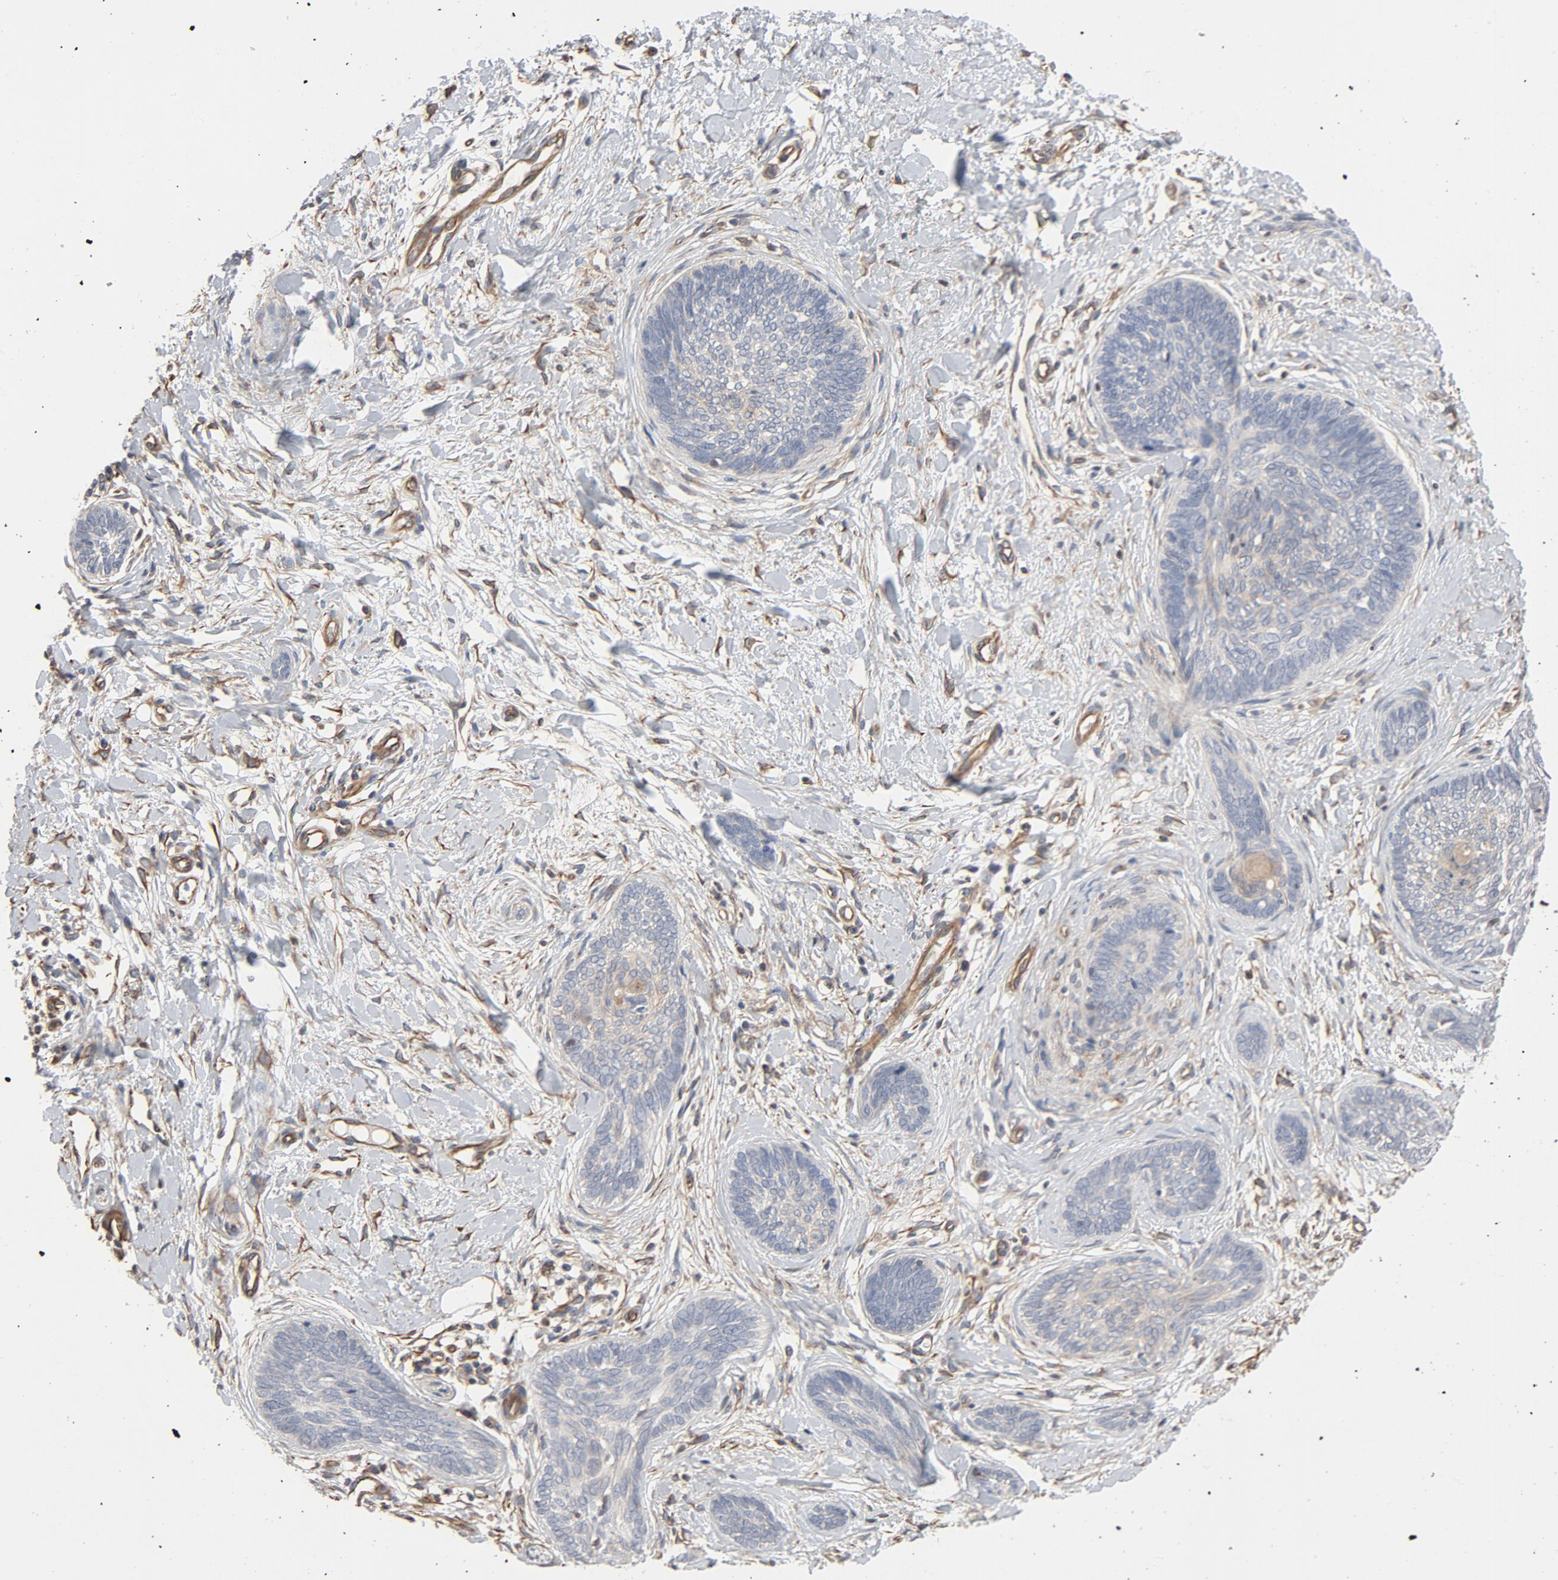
{"staining": {"intensity": "weak", "quantity": "<25%", "location": "cytoplasmic/membranous"}, "tissue": "skin cancer", "cell_type": "Tumor cells", "image_type": "cancer", "snomed": [{"axis": "morphology", "description": "Basal cell carcinoma"}, {"axis": "topography", "description": "Skin"}], "caption": "Tumor cells show no significant positivity in skin basal cell carcinoma.", "gene": "TRIOBP", "patient": {"sex": "female", "age": 81}}